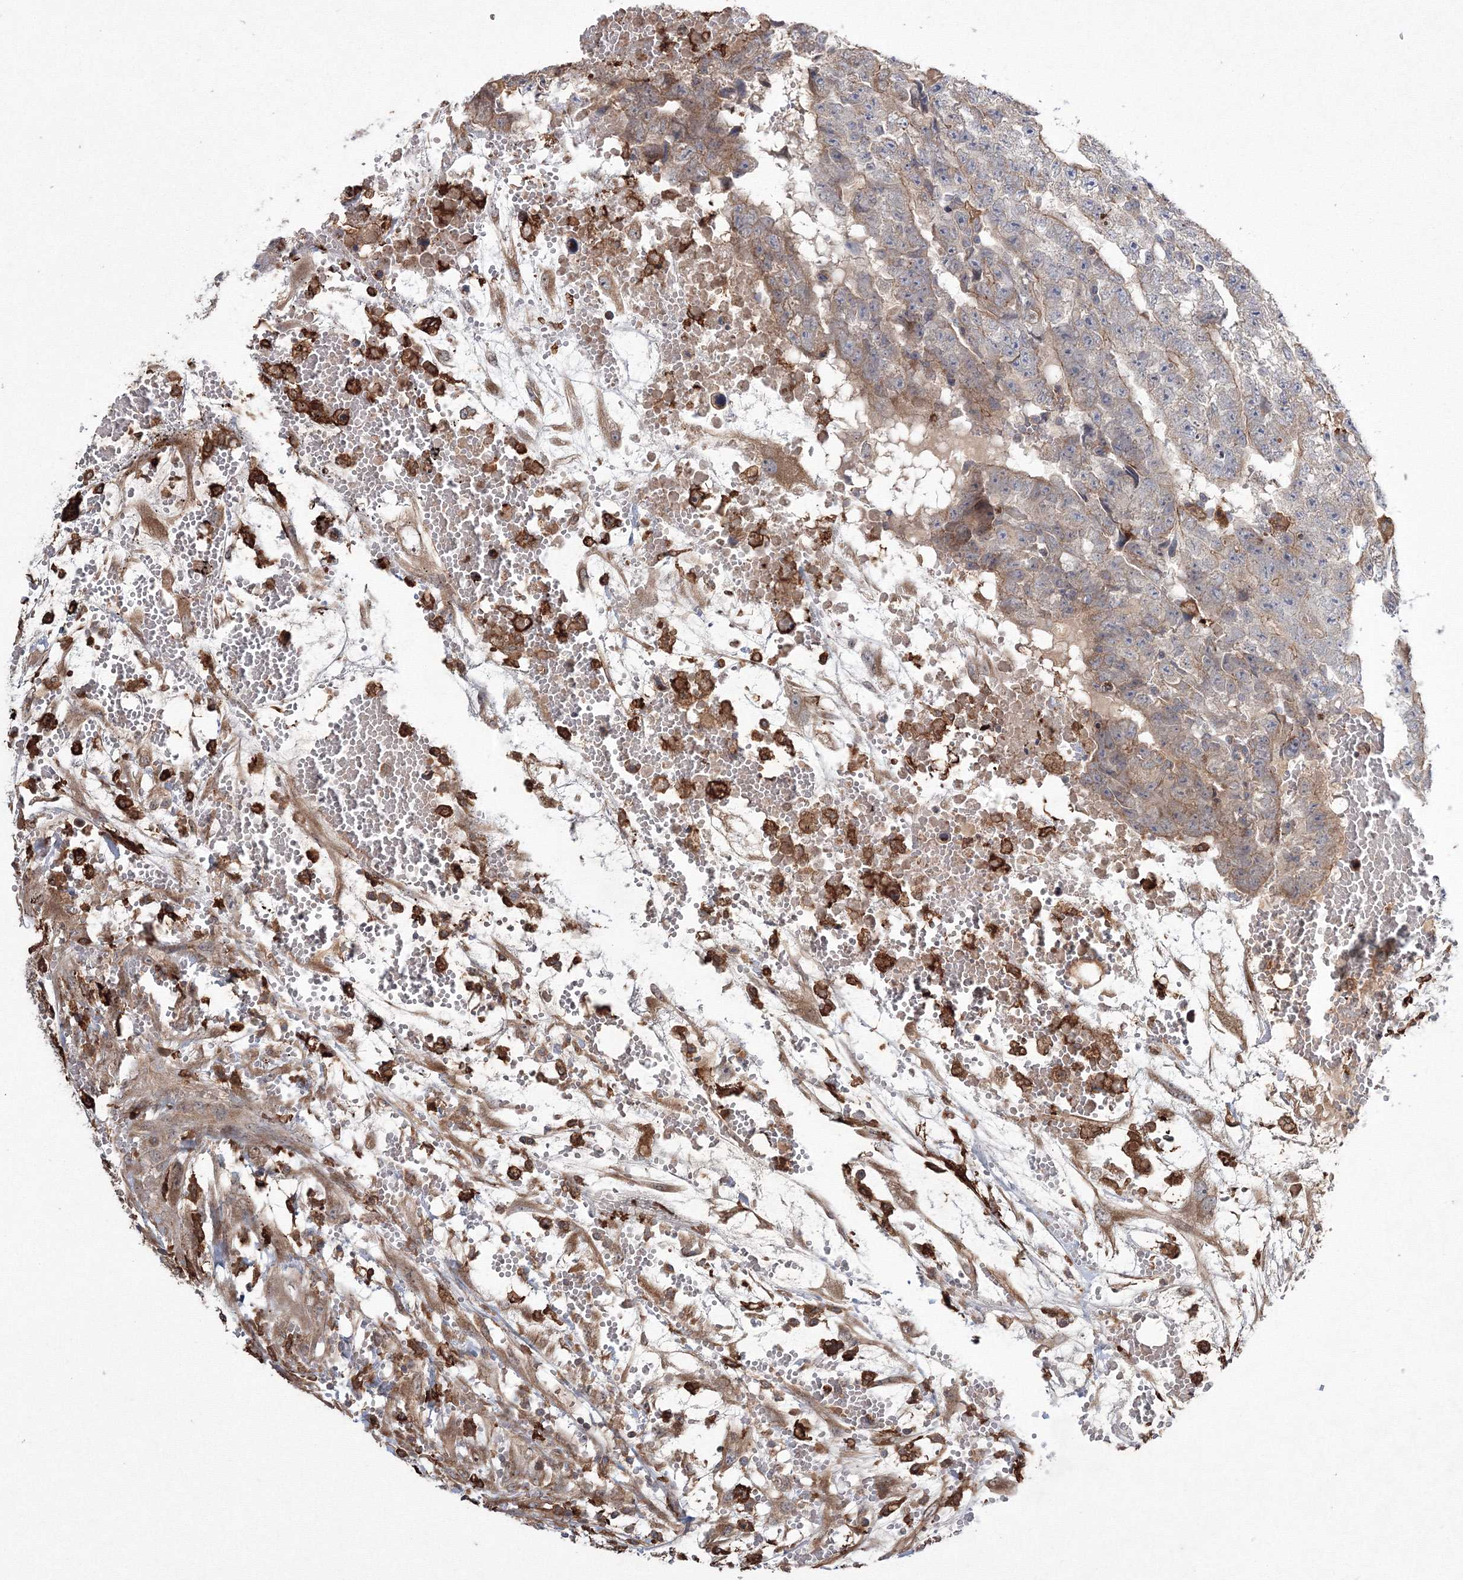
{"staining": {"intensity": "moderate", "quantity": "25%-75%", "location": "cytoplasmic/membranous"}, "tissue": "testis cancer", "cell_type": "Tumor cells", "image_type": "cancer", "snomed": [{"axis": "morphology", "description": "Carcinoma, Embryonal, NOS"}, {"axis": "topography", "description": "Testis"}], "caption": "Moderate cytoplasmic/membranous protein positivity is appreciated in about 25%-75% of tumor cells in testis embryonal carcinoma.", "gene": "RANBP3L", "patient": {"sex": "male", "age": 25}}